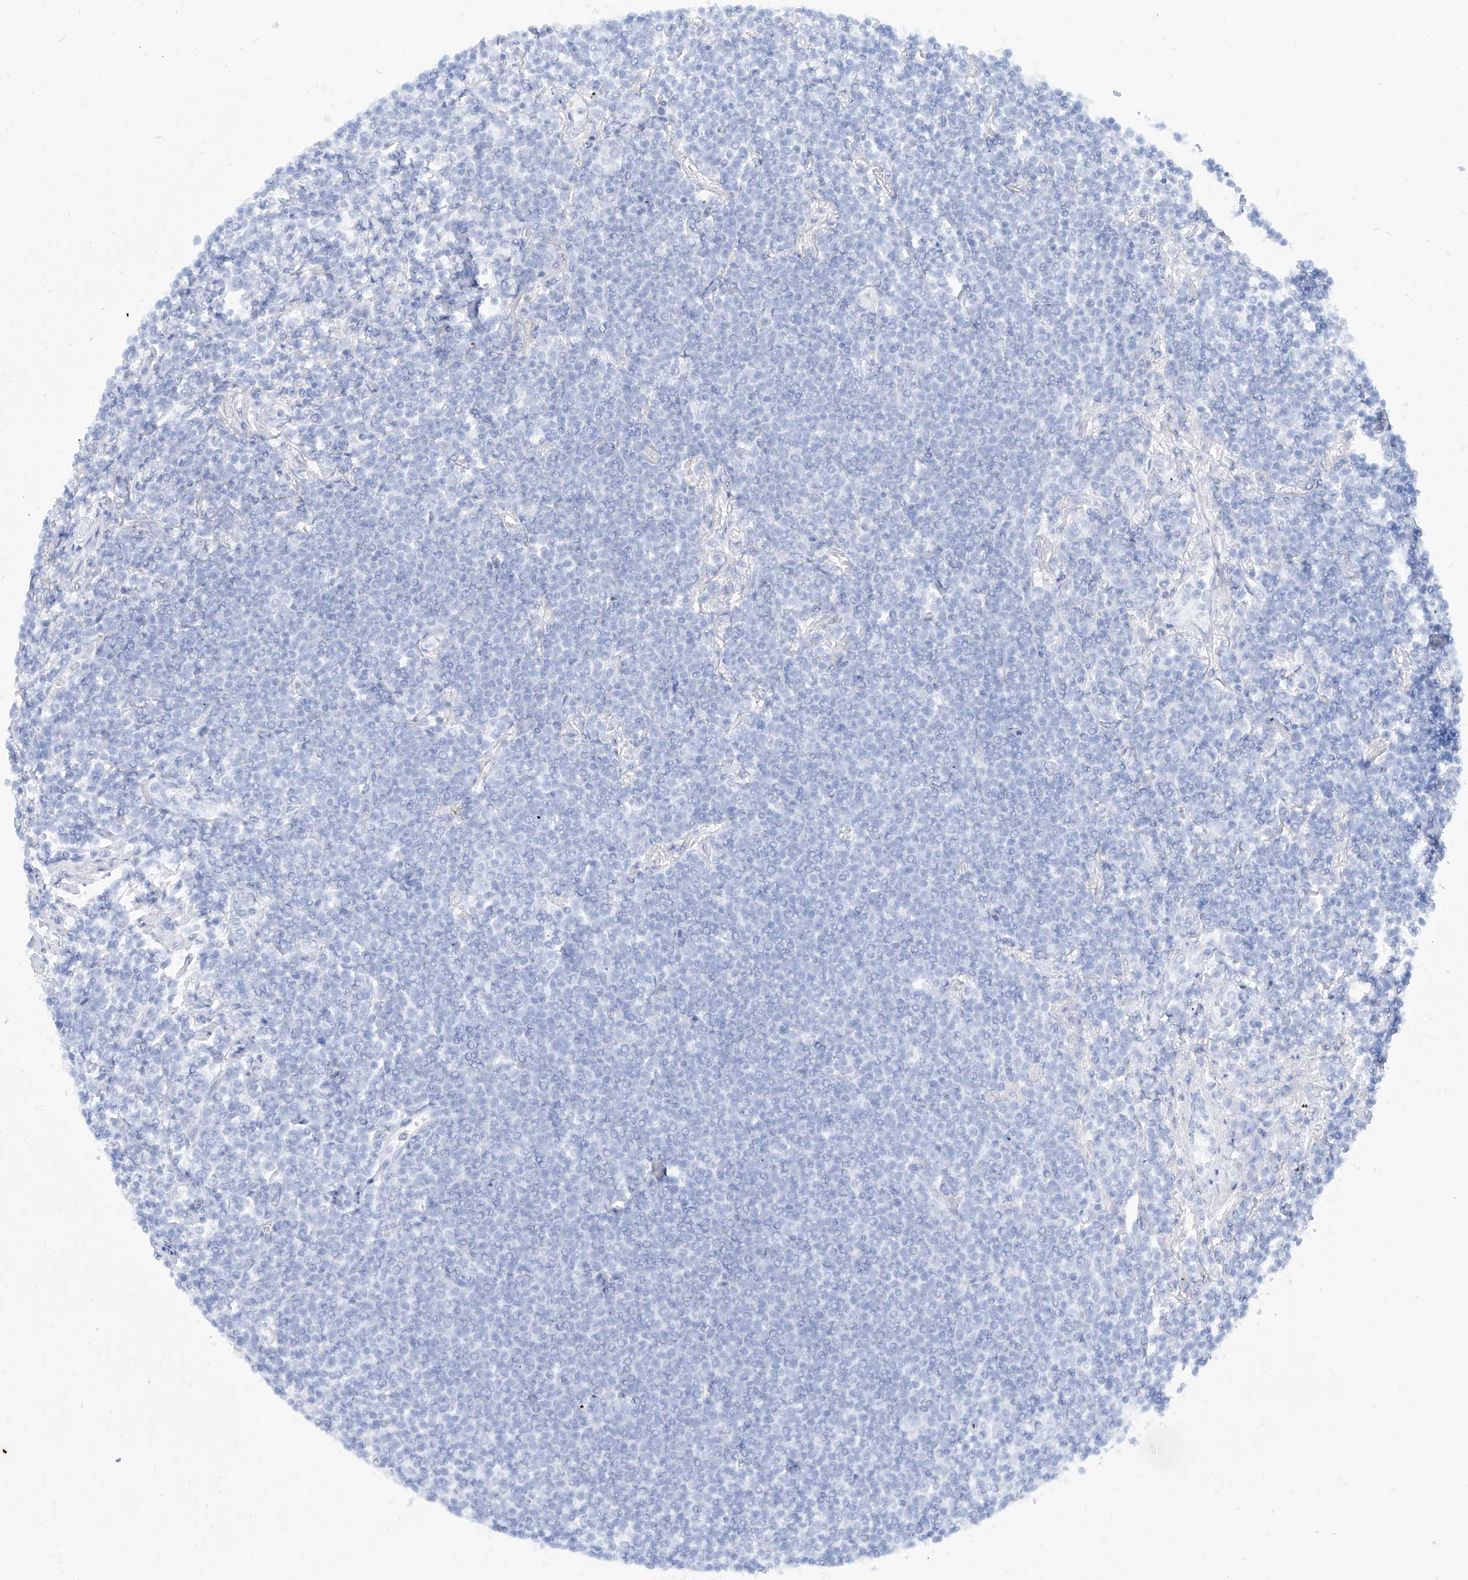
{"staining": {"intensity": "negative", "quantity": "none", "location": "none"}, "tissue": "lymphoma", "cell_type": "Tumor cells", "image_type": "cancer", "snomed": [{"axis": "morphology", "description": "Malignant lymphoma, non-Hodgkin's type, Low grade"}, {"axis": "topography", "description": "Lung"}], "caption": "The immunohistochemistry photomicrograph has no significant expression in tumor cells of lymphoma tissue.", "gene": "PDXK", "patient": {"sex": "female", "age": 71}}